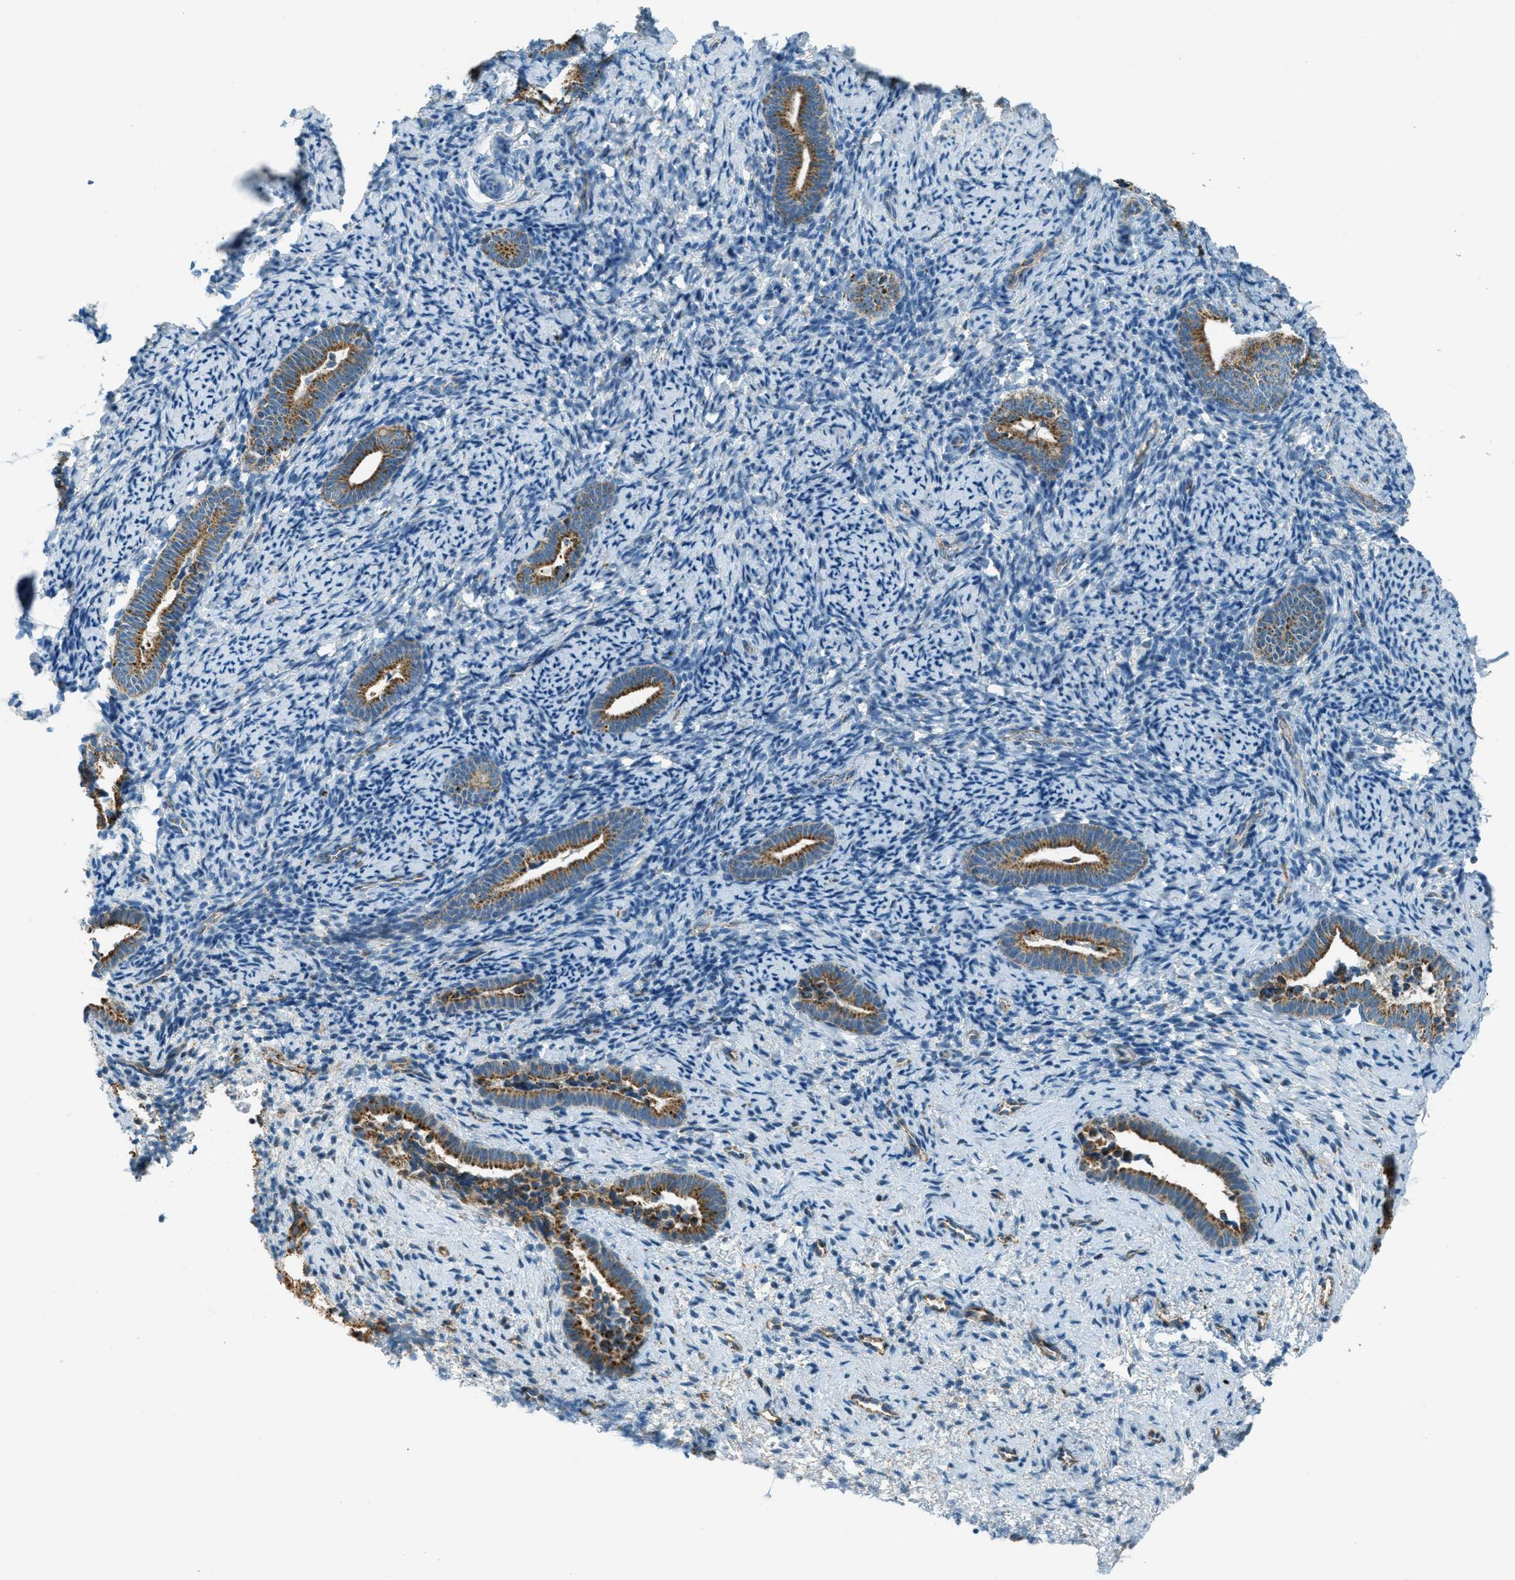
{"staining": {"intensity": "negative", "quantity": "none", "location": "none"}, "tissue": "endometrium", "cell_type": "Cells in endometrial stroma", "image_type": "normal", "snomed": [{"axis": "morphology", "description": "Normal tissue, NOS"}, {"axis": "topography", "description": "Endometrium"}], "caption": "Immunohistochemistry of unremarkable human endometrium reveals no positivity in cells in endometrial stroma. (DAB IHC, high magnification).", "gene": "CHST15", "patient": {"sex": "female", "age": 51}}